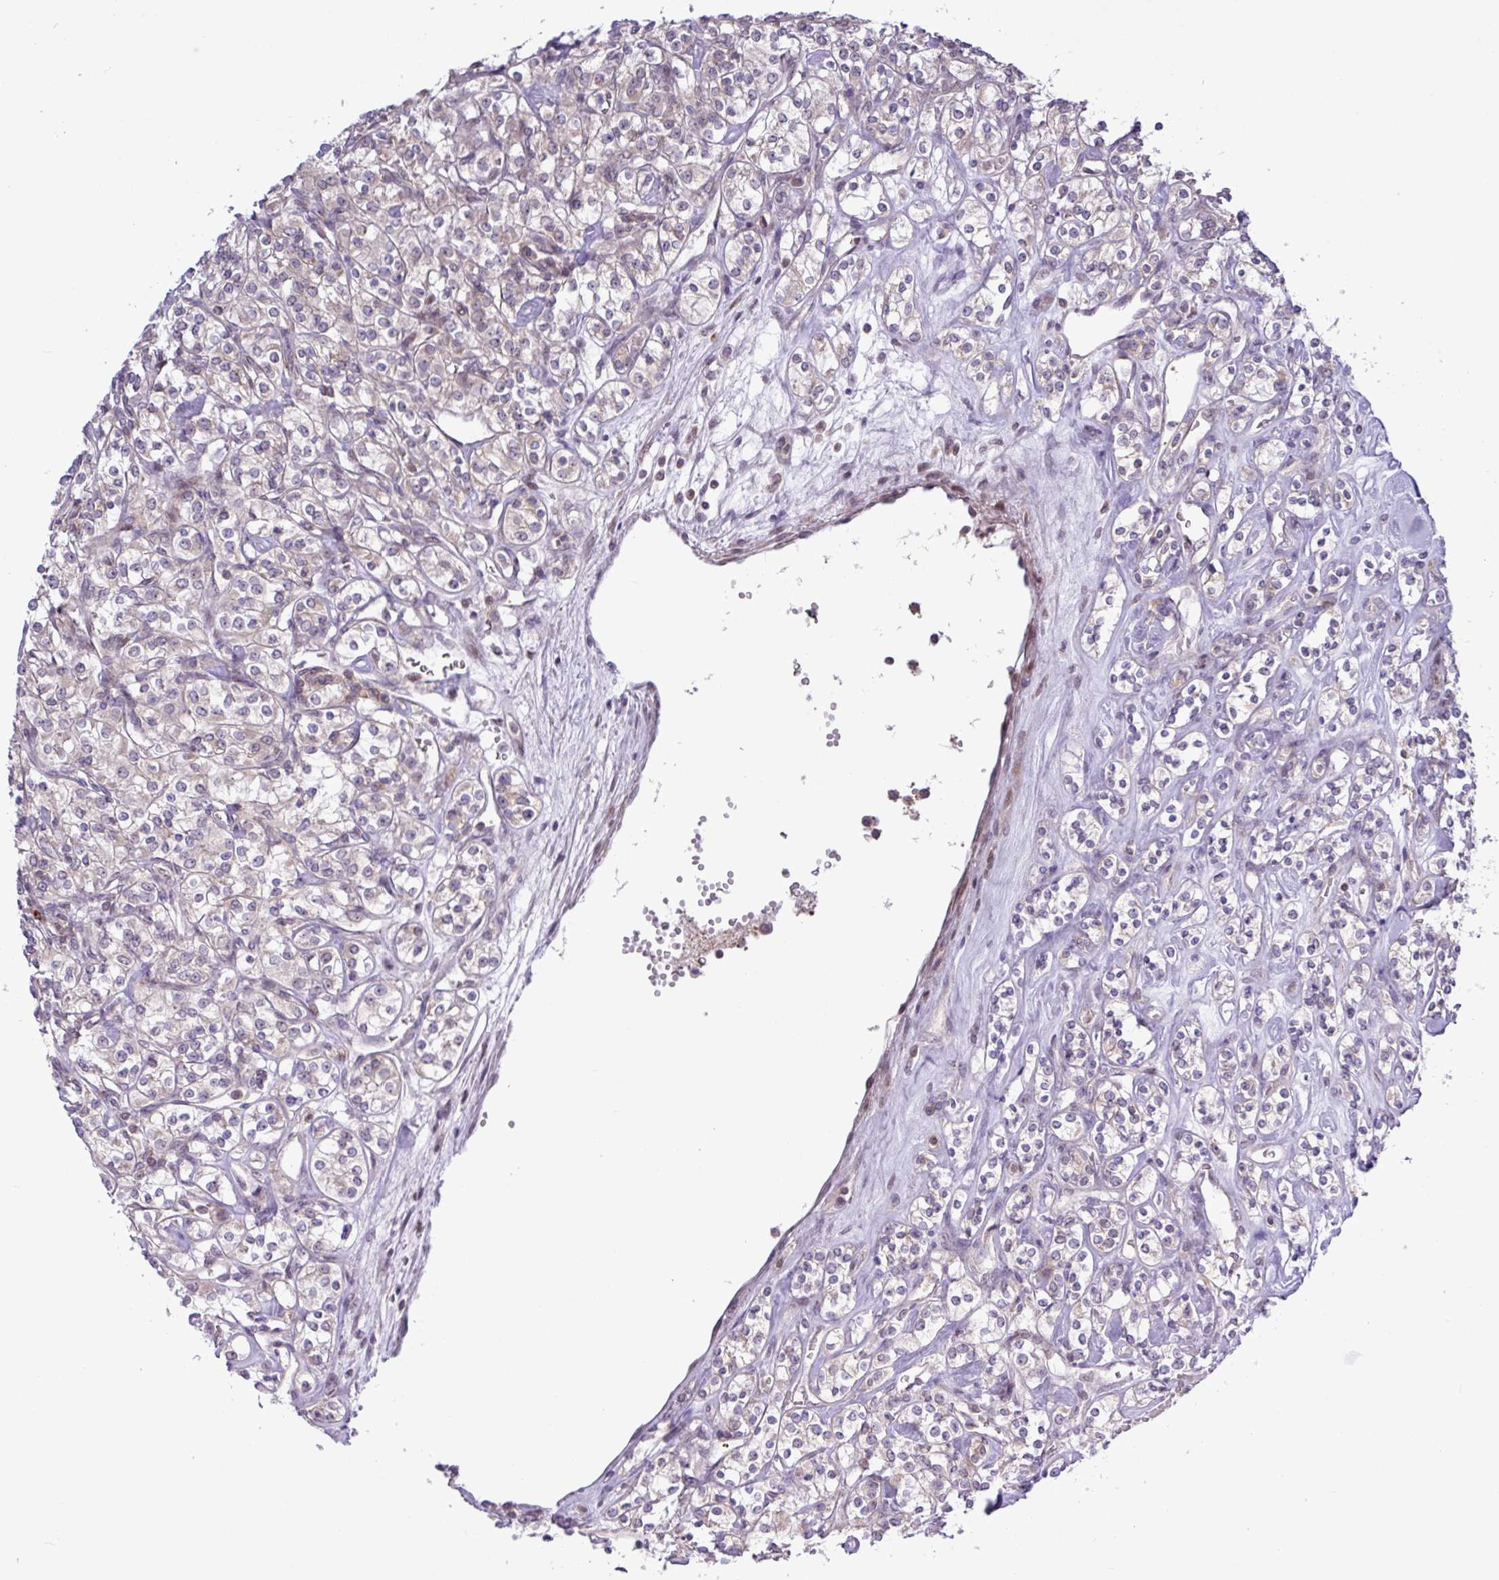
{"staining": {"intensity": "weak", "quantity": "25%-75%", "location": "cytoplasmic/membranous"}, "tissue": "renal cancer", "cell_type": "Tumor cells", "image_type": "cancer", "snomed": [{"axis": "morphology", "description": "Adenocarcinoma, NOS"}, {"axis": "topography", "description": "Kidney"}], "caption": "About 25%-75% of tumor cells in human renal cancer show weak cytoplasmic/membranous protein expression as visualized by brown immunohistochemical staining.", "gene": "RTL3", "patient": {"sex": "male", "age": 77}}